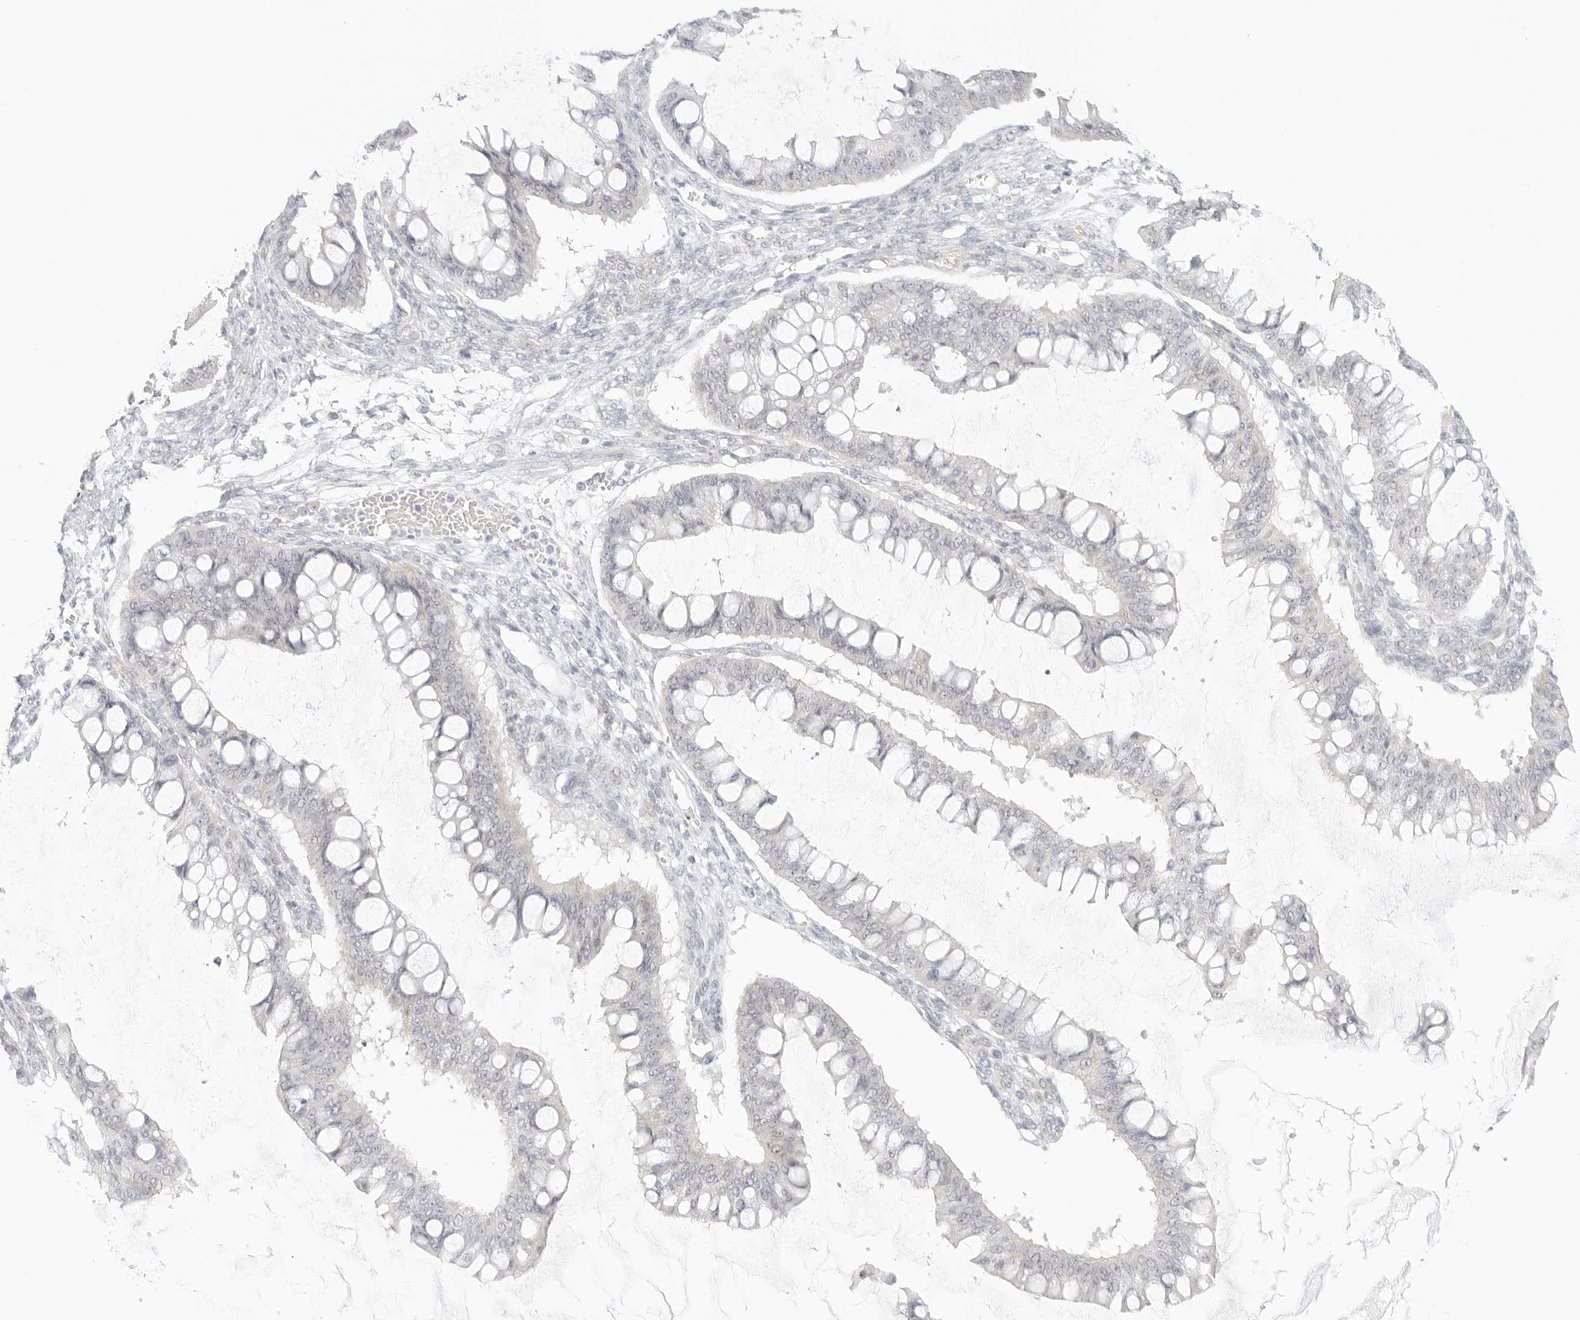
{"staining": {"intensity": "negative", "quantity": "none", "location": "none"}, "tissue": "ovarian cancer", "cell_type": "Tumor cells", "image_type": "cancer", "snomed": [{"axis": "morphology", "description": "Cystadenocarcinoma, mucinous, NOS"}, {"axis": "topography", "description": "Ovary"}], "caption": "A micrograph of human ovarian cancer is negative for staining in tumor cells.", "gene": "MED18", "patient": {"sex": "female", "age": 73}}